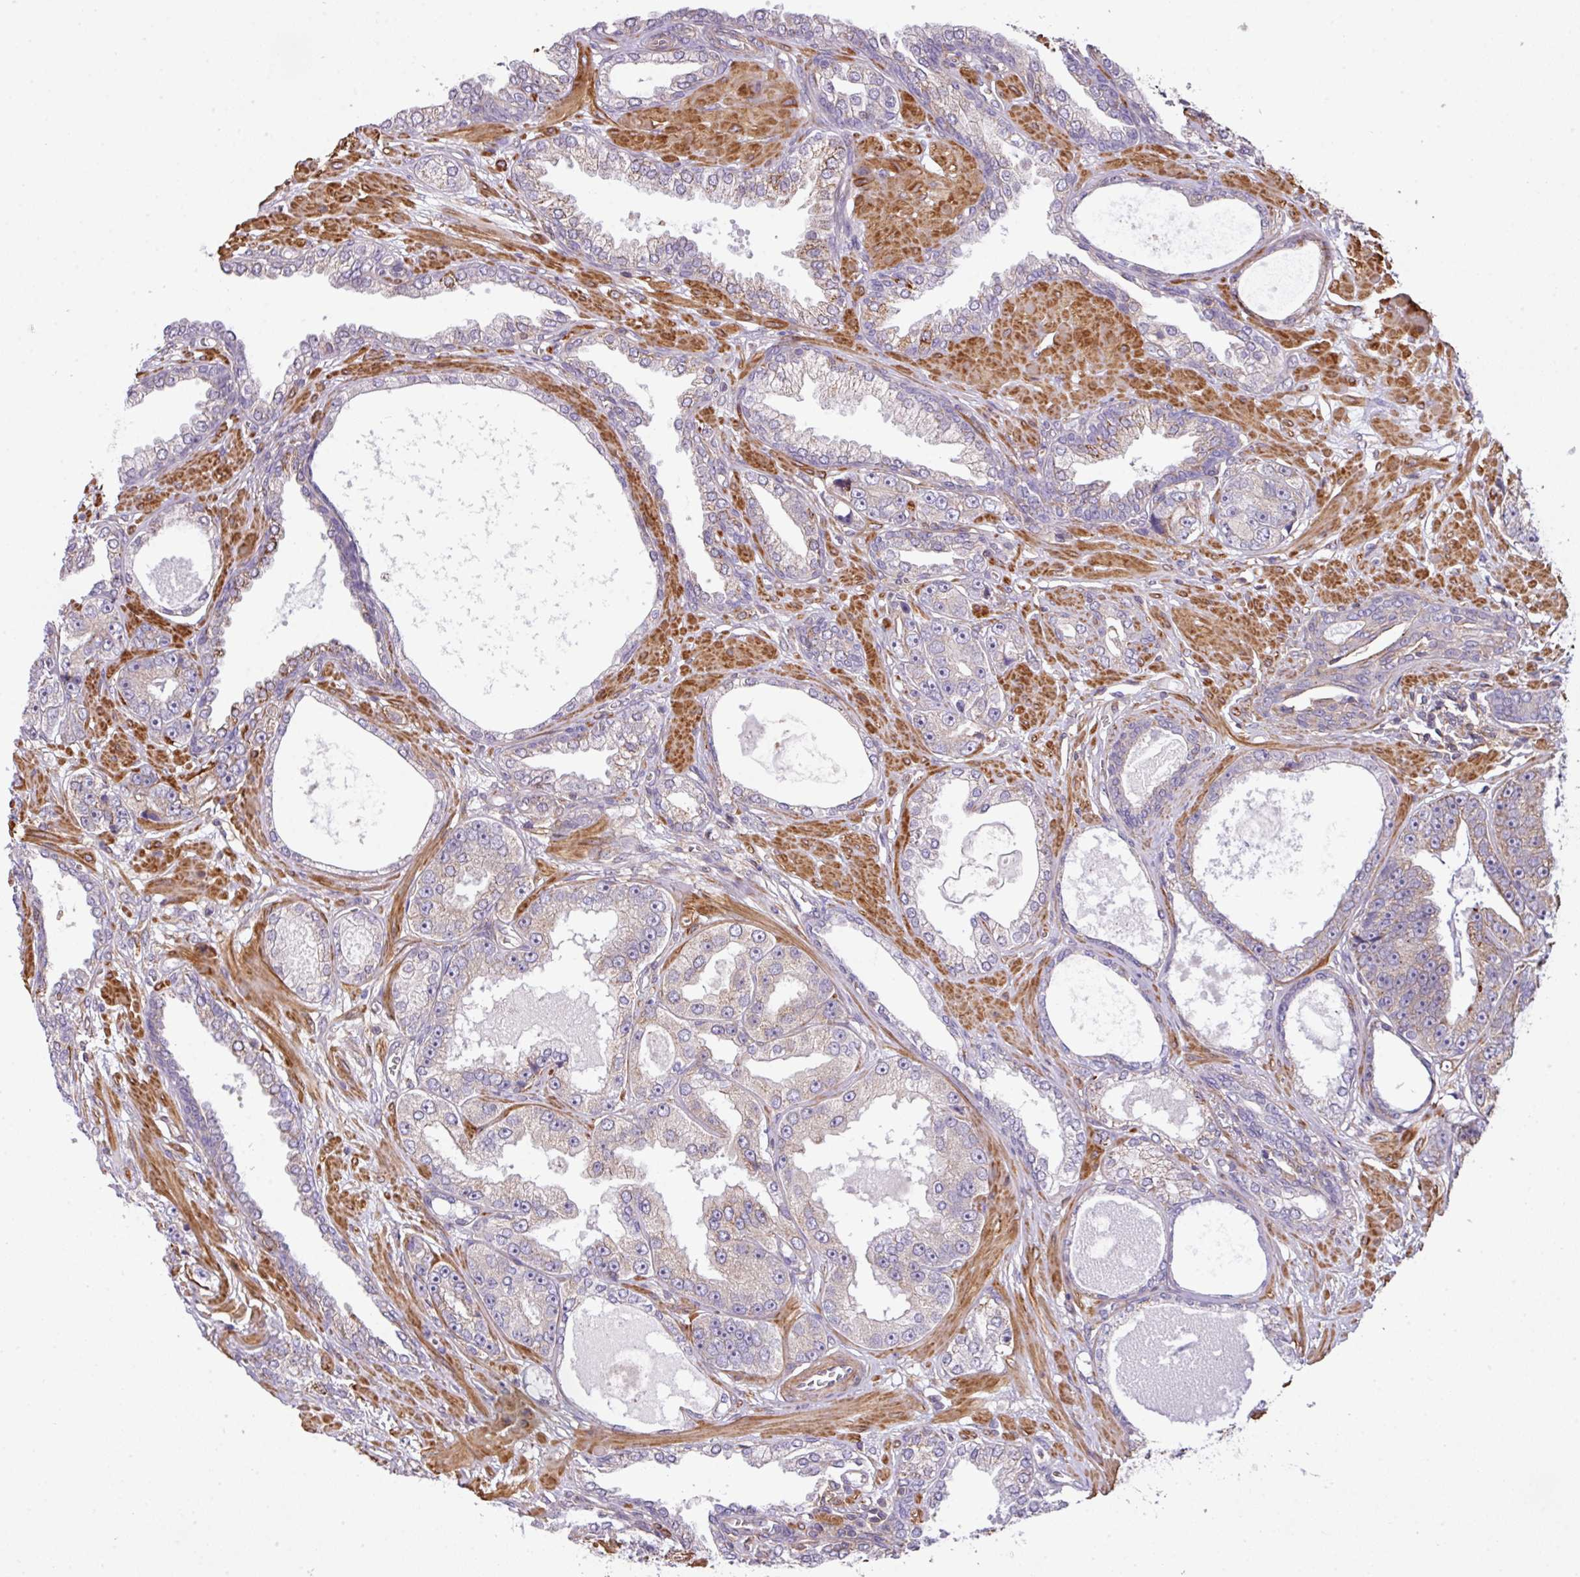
{"staining": {"intensity": "negative", "quantity": "none", "location": "none"}, "tissue": "prostate cancer", "cell_type": "Tumor cells", "image_type": "cancer", "snomed": [{"axis": "morphology", "description": "Adenocarcinoma, High grade"}, {"axis": "topography", "description": "Prostate"}], "caption": "High magnification brightfield microscopy of adenocarcinoma (high-grade) (prostate) stained with DAB (brown) and counterstained with hematoxylin (blue): tumor cells show no significant positivity.", "gene": "LRRC41", "patient": {"sex": "male", "age": 71}}